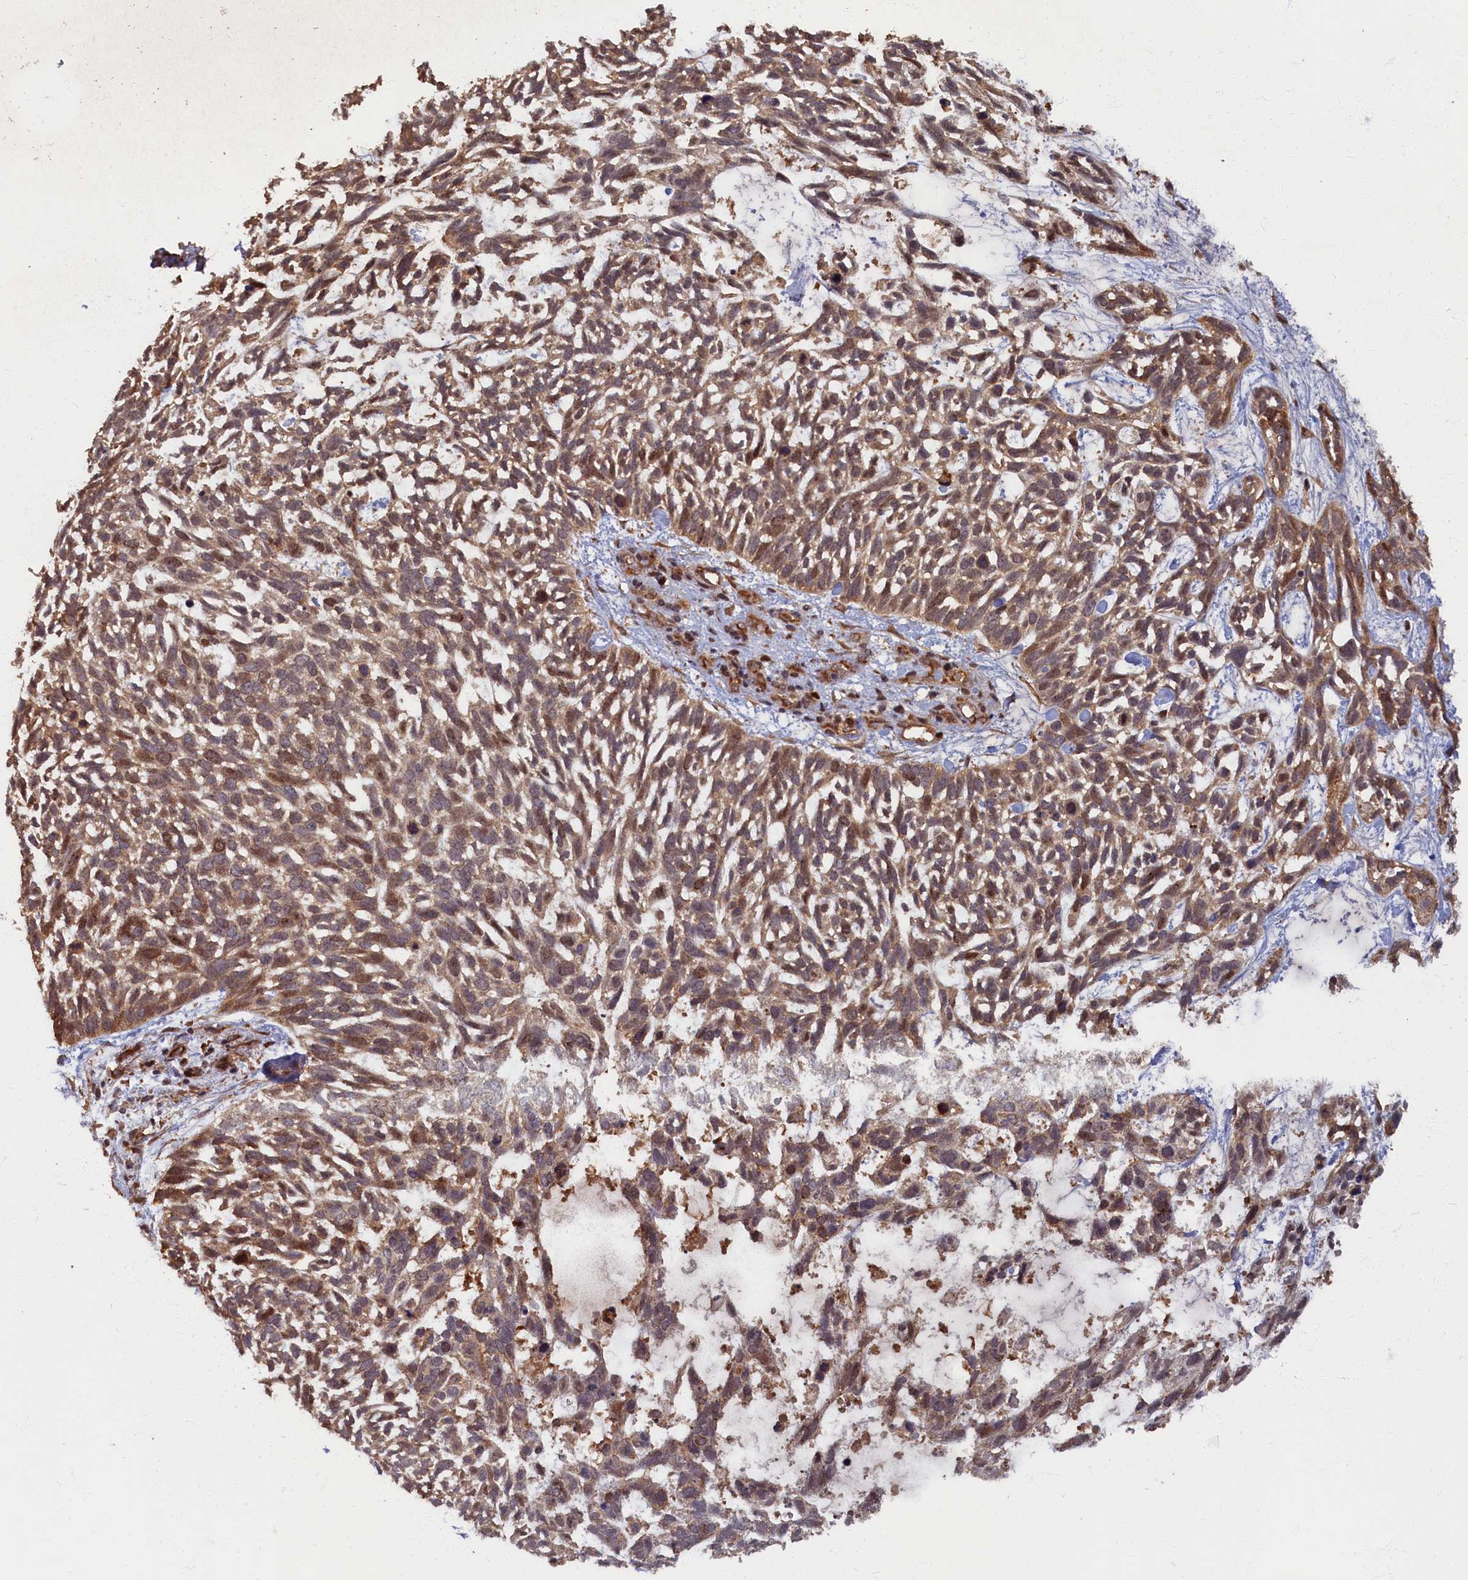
{"staining": {"intensity": "moderate", "quantity": ">75%", "location": "cytoplasmic/membranous"}, "tissue": "skin cancer", "cell_type": "Tumor cells", "image_type": "cancer", "snomed": [{"axis": "morphology", "description": "Basal cell carcinoma"}, {"axis": "topography", "description": "Skin"}], "caption": "Protein analysis of basal cell carcinoma (skin) tissue demonstrates moderate cytoplasmic/membranous expression in approximately >75% of tumor cells. (Brightfield microscopy of DAB IHC at high magnification).", "gene": "BRCA1", "patient": {"sex": "male", "age": 88}}